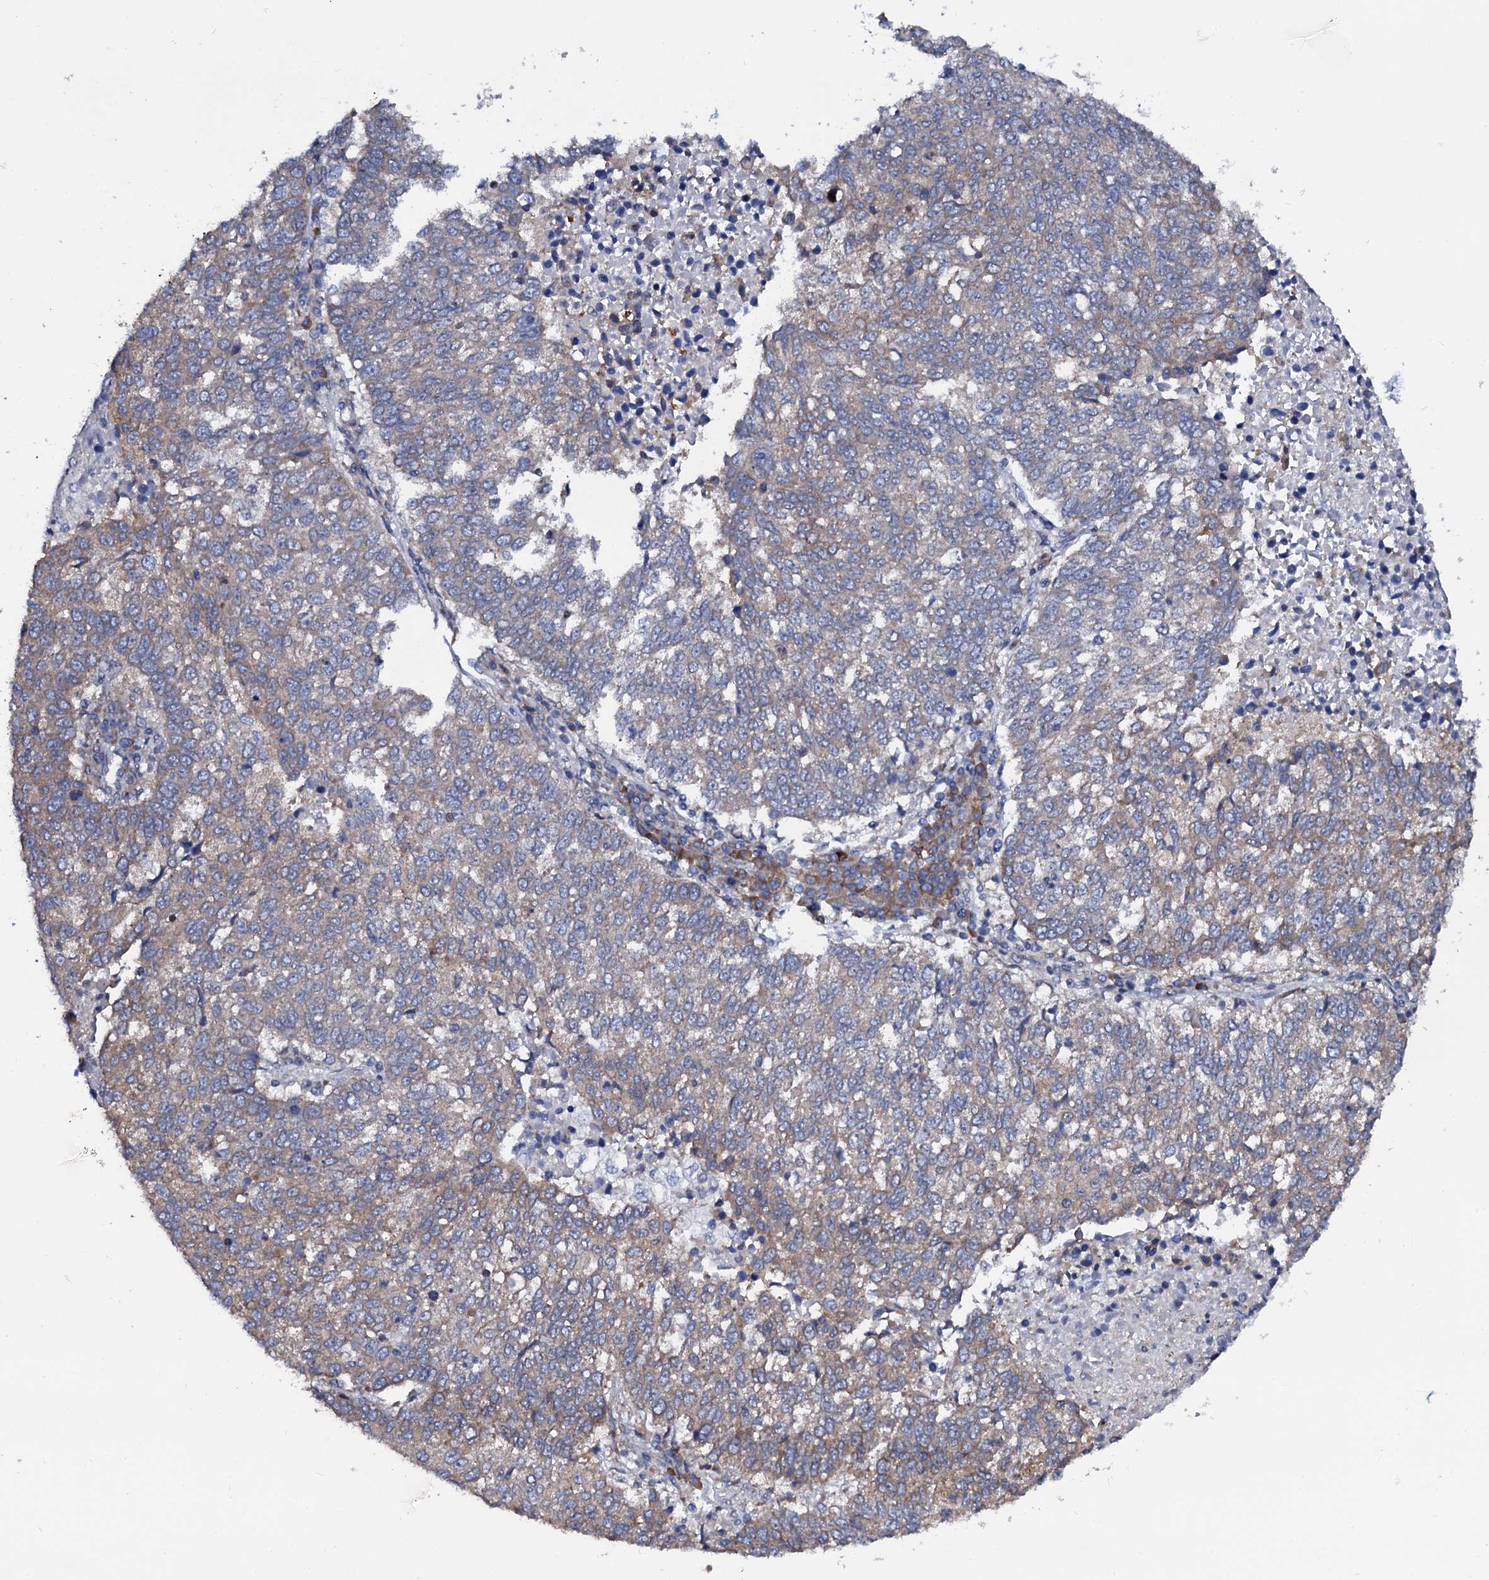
{"staining": {"intensity": "weak", "quantity": "<25%", "location": "cytoplasmic/membranous"}, "tissue": "lung cancer", "cell_type": "Tumor cells", "image_type": "cancer", "snomed": [{"axis": "morphology", "description": "Squamous cell carcinoma, NOS"}, {"axis": "topography", "description": "Lung"}], "caption": "DAB (3,3'-diaminobenzidine) immunohistochemical staining of lung cancer (squamous cell carcinoma) shows no significant positivity in tumor cells. (DAB IHC, high magnification).", "gene": "PGLS", "patient": {"sex": "male", "age": 73}}